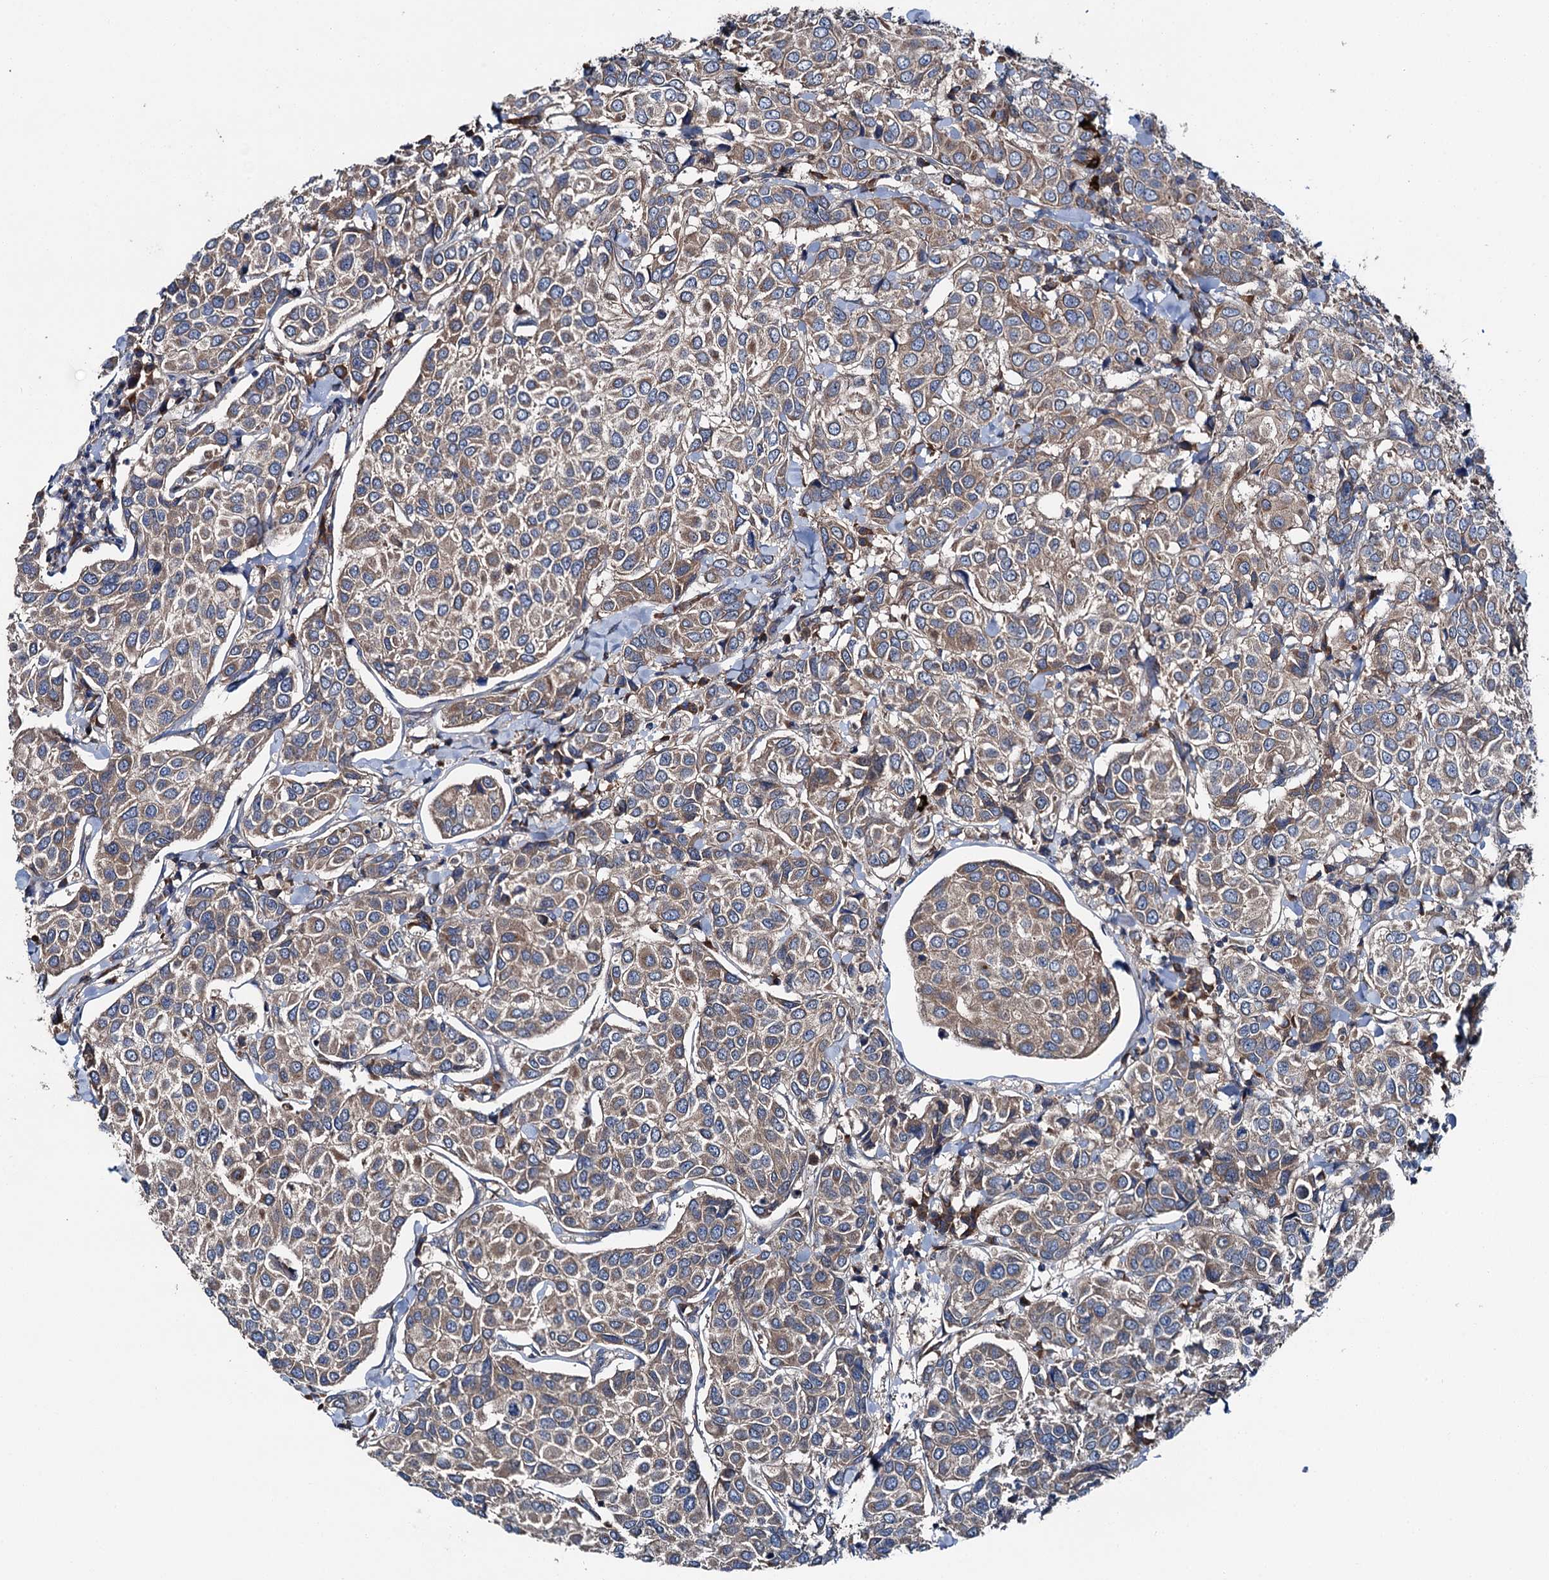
{"staining": {"intensity": "weak", "quantity": ">75%", "location": "cytoplasmic/membranous"}, "tissue": "breast cancer", "cell_type": "Tumor cells", "image_type": "cancer", "snomed": [{"axis": "morphology", "description": "Duct carcinoma"}, {"axis": "topography", "description": "Breast"}], "caption": "Immunohistochemistry (IHC) micrograph of neoplastic tissue: human breast cancer (infiltrating ductal carcinoma) stained using immunohistochemistry demonstrates low levels of weak protein expression localized specifically in the cytoplasmic/membranous of tumor cells, appearing as a cytoplasmic/membranous brown color.", "gene": "SLC22A25", "patient": {"sex": "female", "age": 55}}